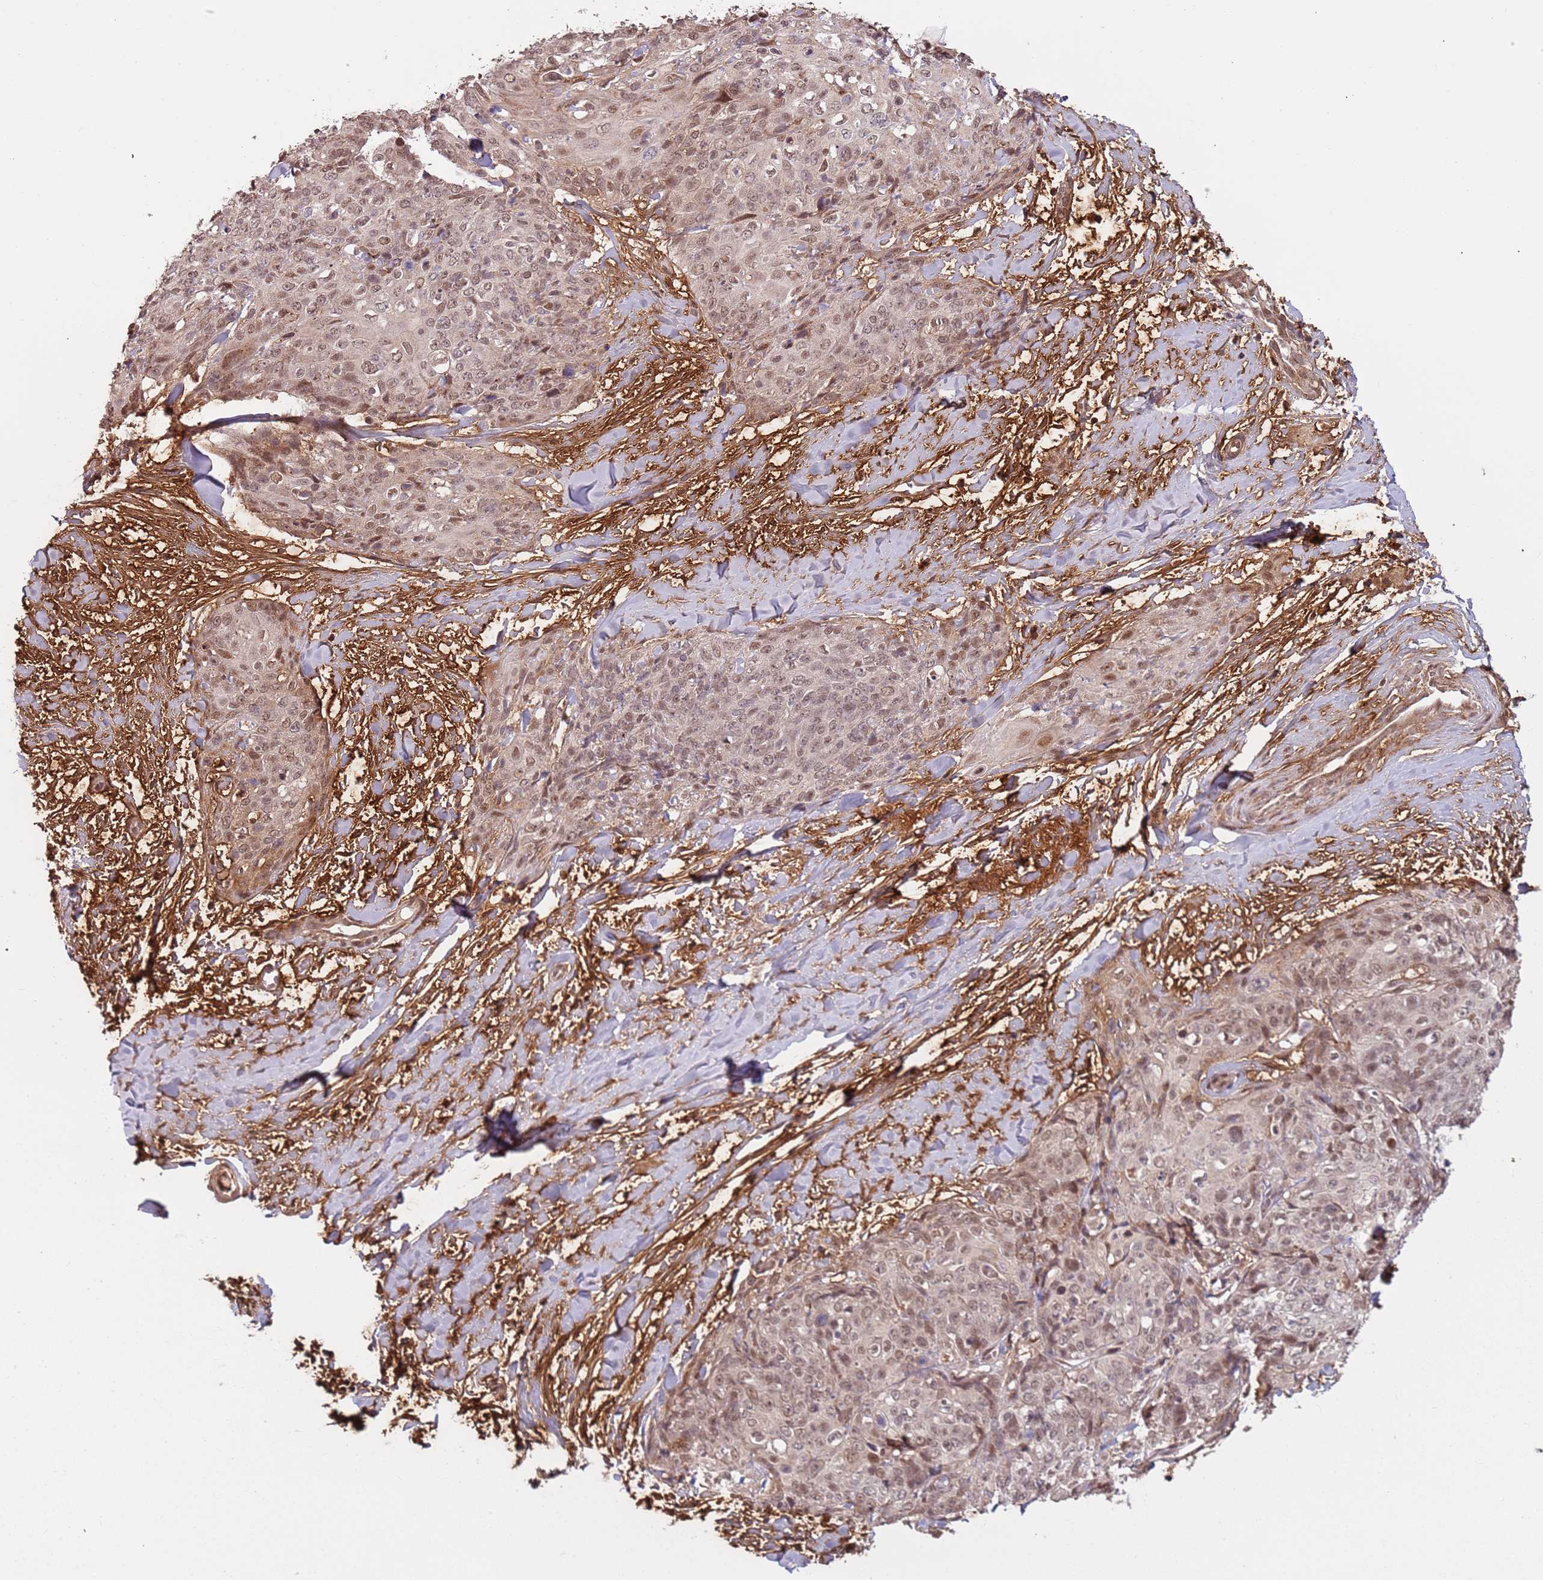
{"staining": {"intensity": "weak", "quantity": ">75%", "location": "nuclear"}, "tissue": "skin cancer", "cell_type": "Tumor cells", "image_type": "cancer", "snomed": [{"axis": "morphology", "description": "Squamous cell carcinoma, NOS"}, {"axis": "topography", "description": "Skin"}, {"axis": "topography", "description": "Vulva"}], "caption": "Tumor cells demonstrate low levels of weak nuclear positivity in approximately >75% of cells in skin cancer (squamous cell carcinoma). Ihc stains the protein of interest in brown and the nuclei are stained blue.", "gene": "POLR3H", "patient": {"sex": "female", "age": 85}}